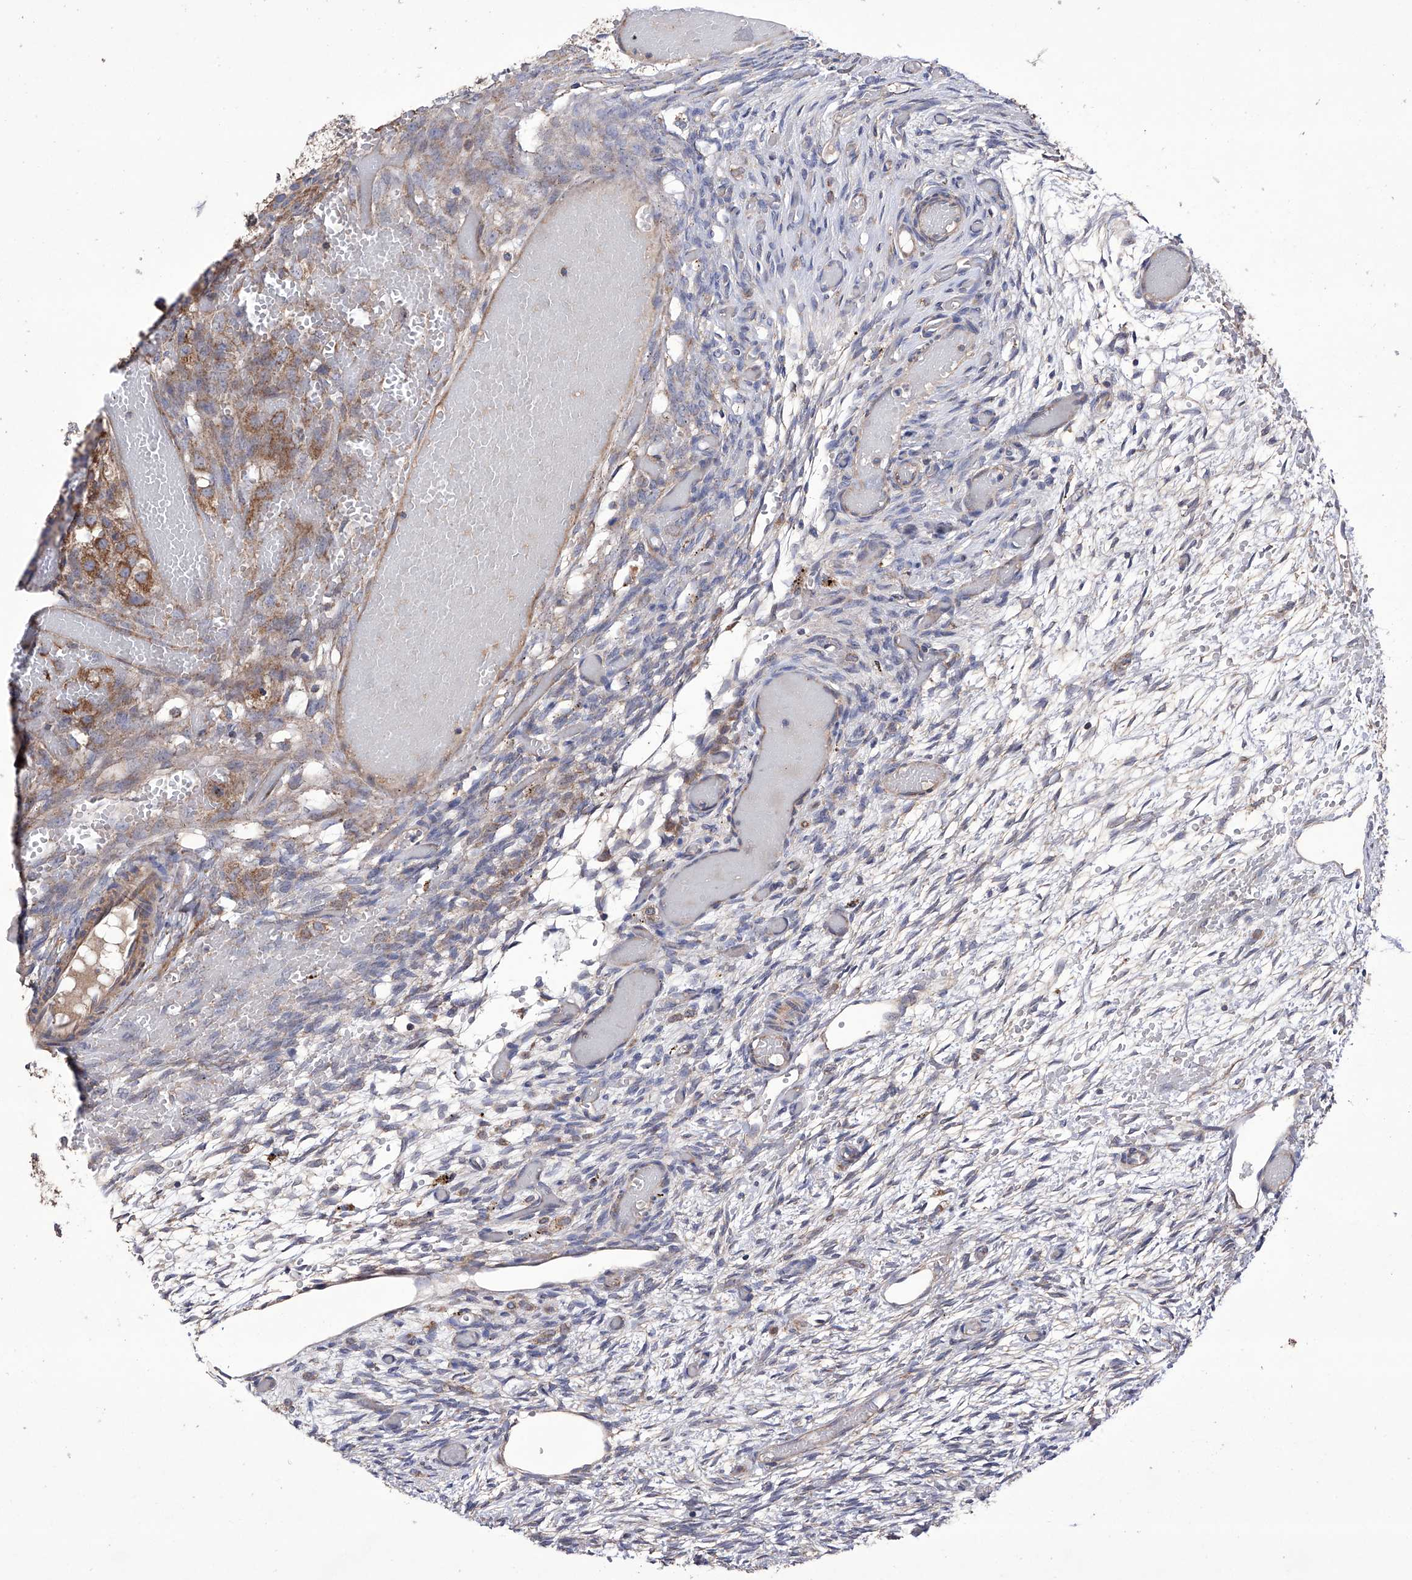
{"staining": {"intensity": "moderate", "quantity": "<25%", "location": "cytoplasmic/membranous"}, "tissue": "ovary", "cell_type": "Ovarian stroma cells", "image_type": "normal", "snomed": [{"axis": "morphology", "description": "Adenocarcinoma, NOS"}, {"axis": "topography", "description": "Endometrium"}], "caption": "A brown stain labels moderate cytoplasmic/membranous staining of a protein in ovarian stroma cells of normal ovary.", "gene": "EFCAB2", "patient": {"sex": "female", "age": 32}}